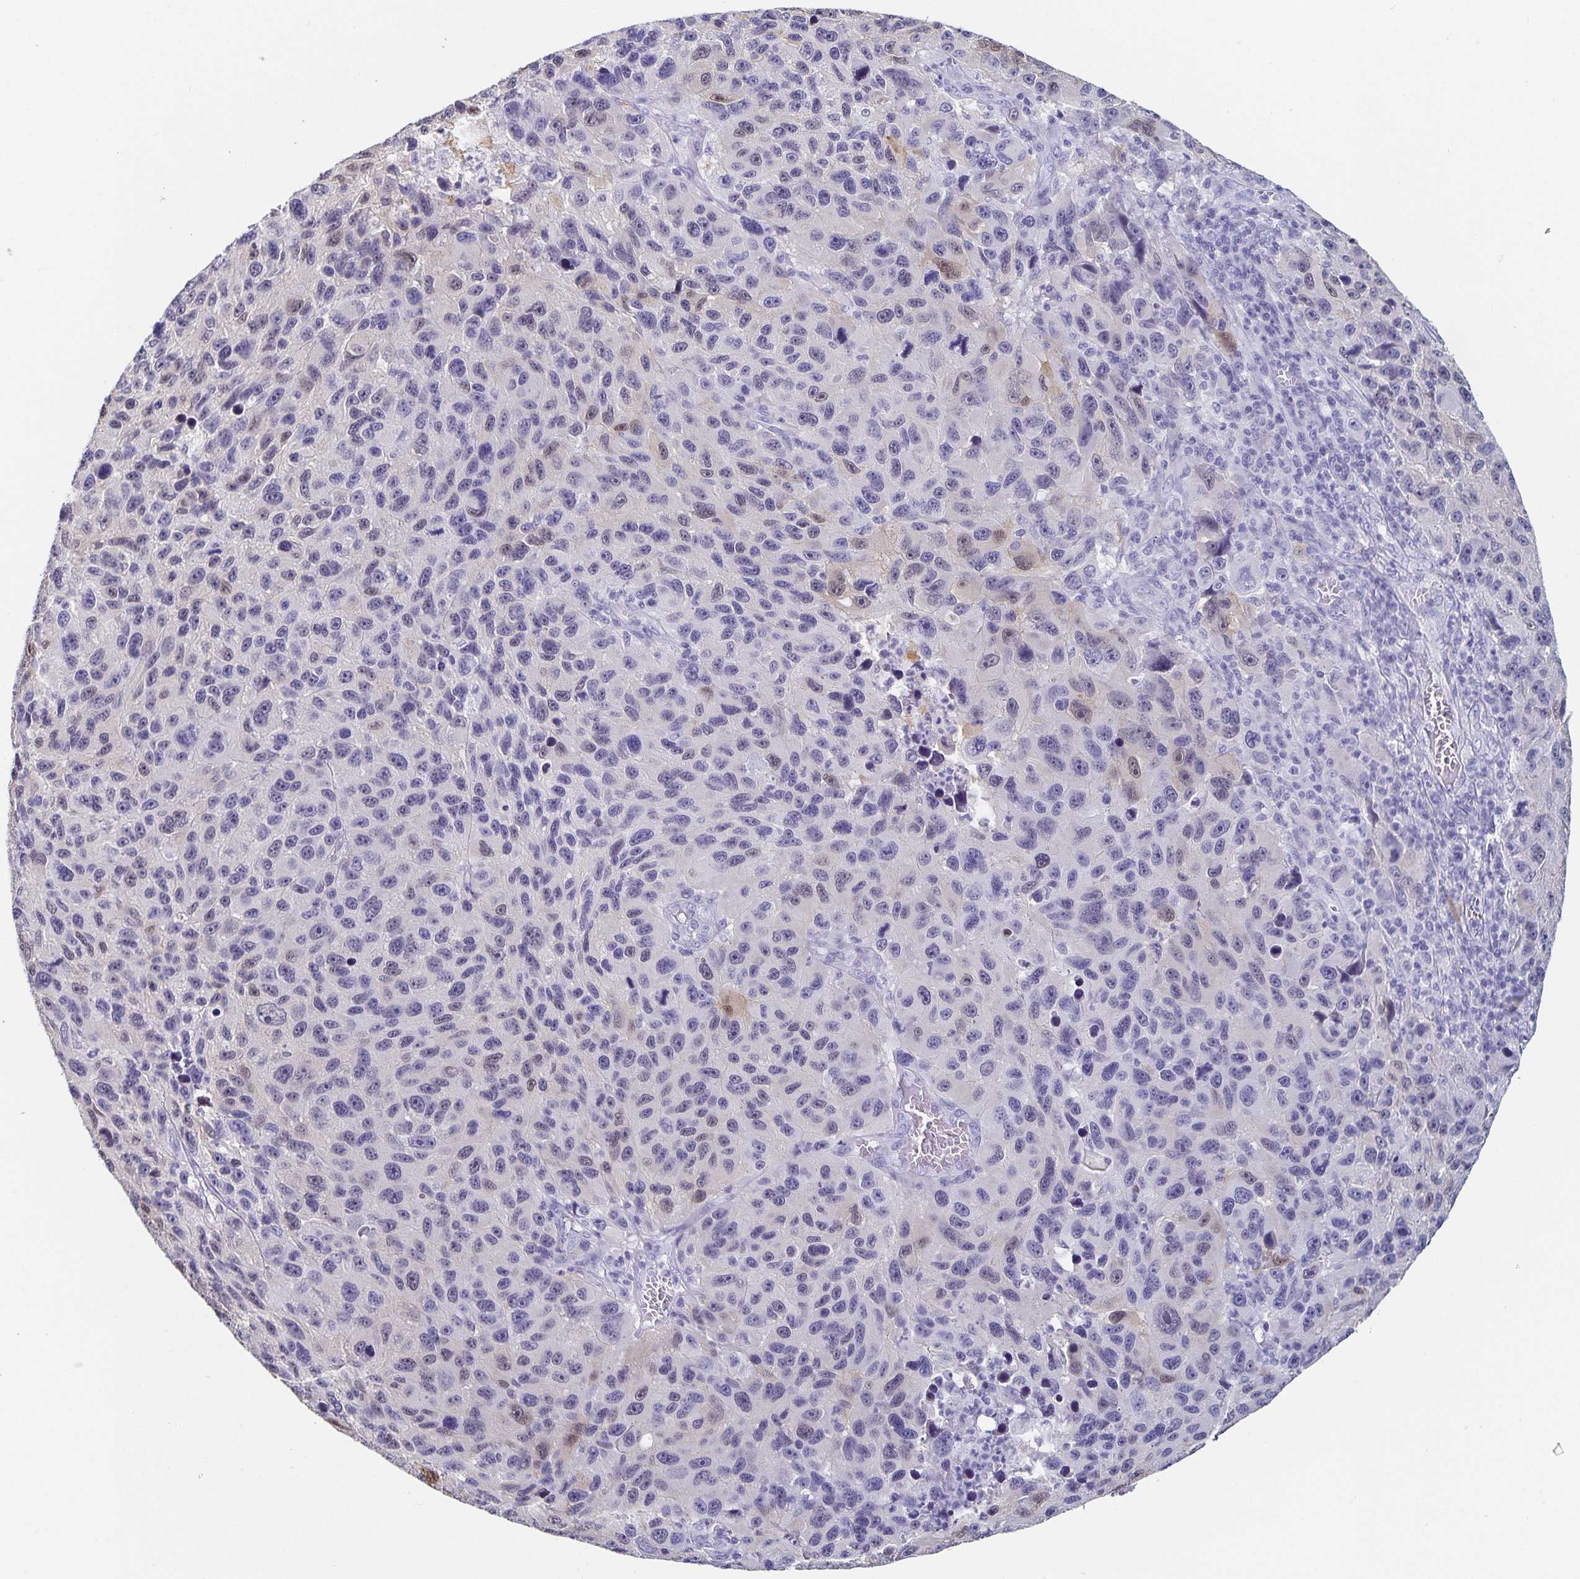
{"staining": {"intensity": "negative", "quantity": "none", "location": "none"}, "tissue": "melanoma", "cell_type": "Tumor cells", "image_type": "cancer", "snomed": [{"axis": "morphology", "description": "Malignant melanoma, NOS"}, {"axis": "topography", "description": "Skin"}], "caption": "Protein analysis of melanoma reveals no significant staining in tumor cells.", "gene": "CHGA", "patient": {"sex": "male", "age": 53}}